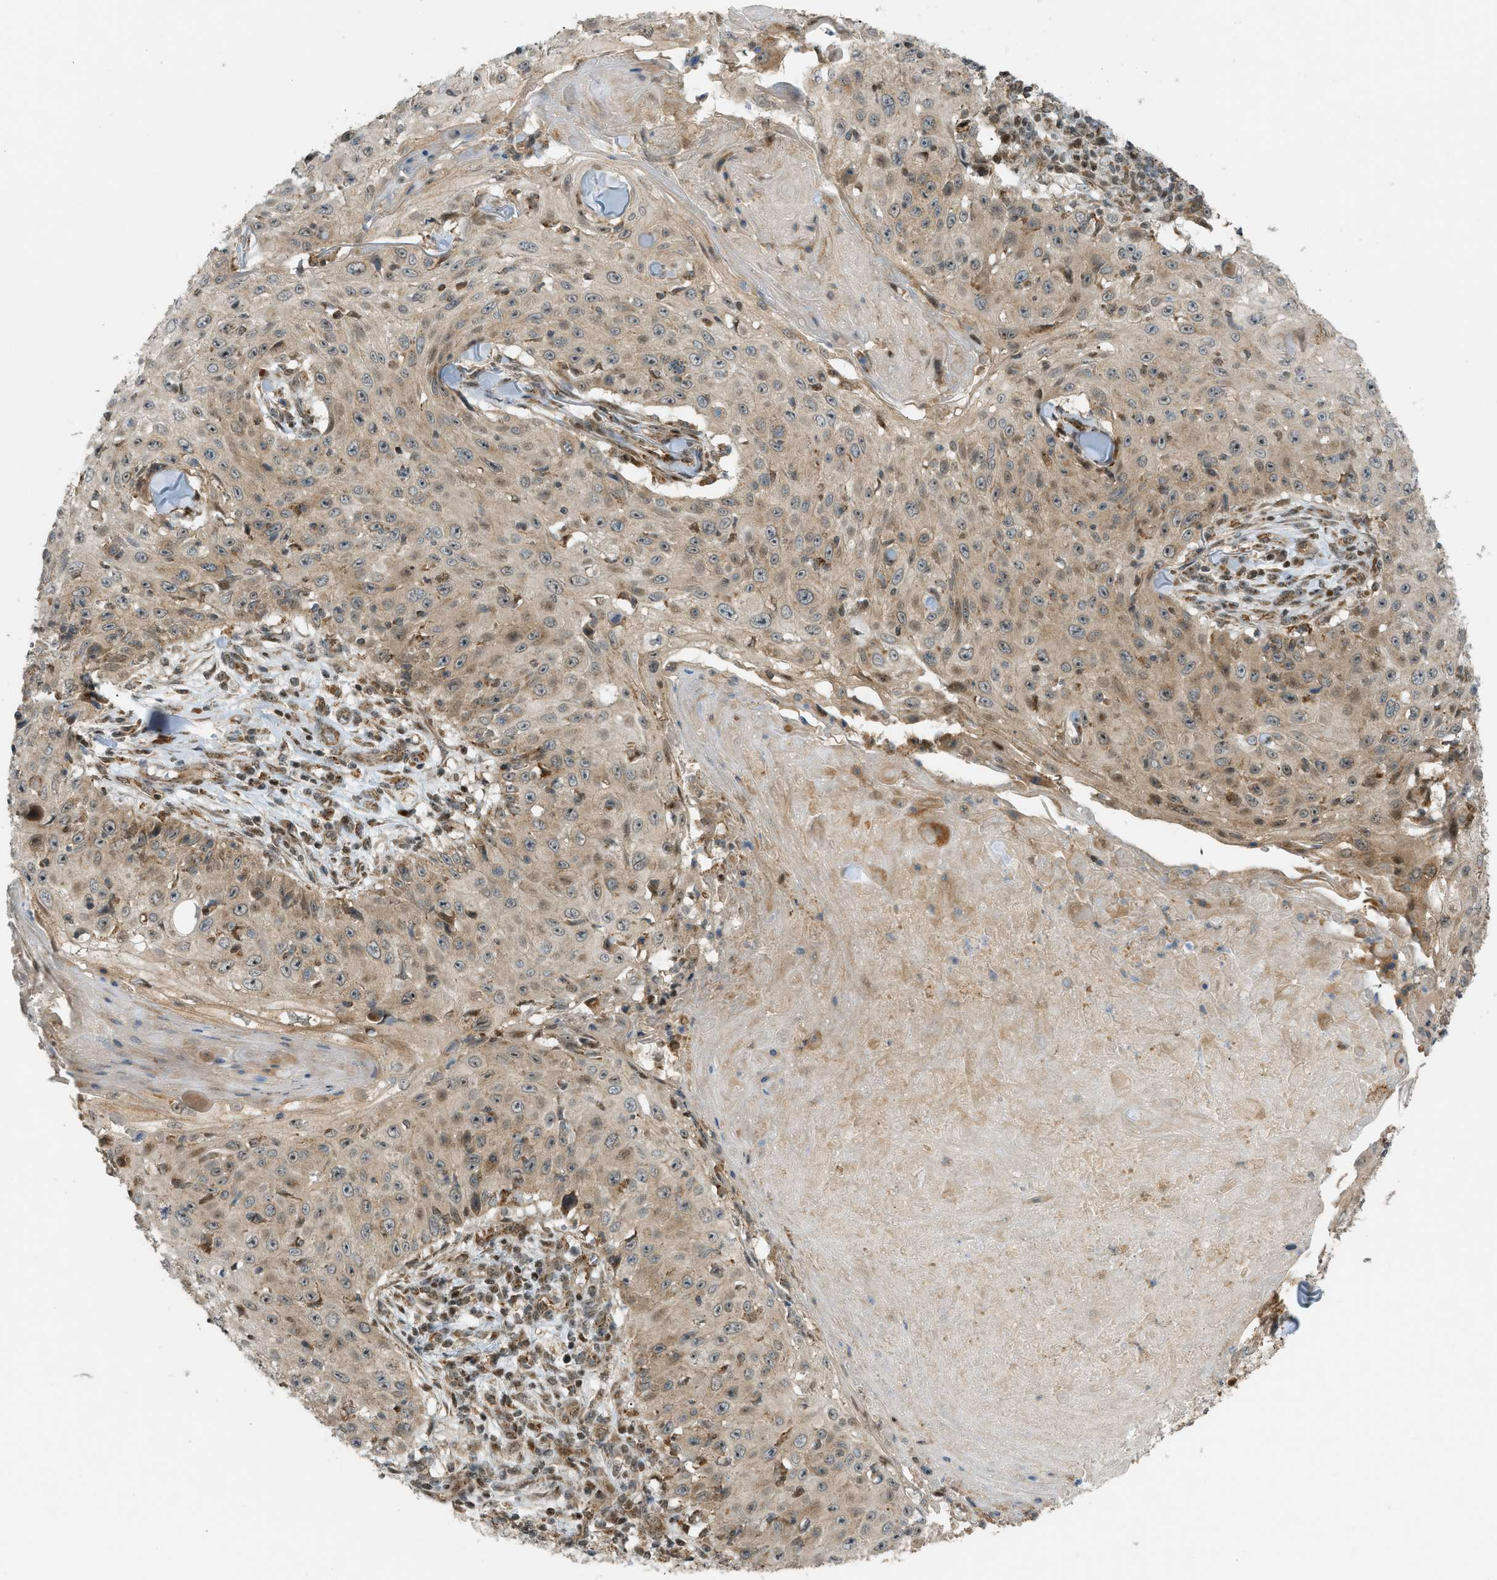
{"staining": {"intensity": "weak", "quantity": "25%-75%", "location": "cytoplasmic/membranous,nuclear"}, "tissue": "skin cancer", "cell_type": "Tumor cells", "image_type": "cancer", "snomed": [{"axis": "morphology", "description": "Squamous cell carcinoma, NOS"}, {"axis": "topography", "description": "Skin"}], "caption": "Protein staining of skin cancer tissue exhibits weak cytoplasmic/membranous and nuclear positivity in approximately 25%-75% of tumor cells. The staining was performed using DAB to visualize the protein expression in brown, while the nuclei were stained in blue with hematoxylin (Magnification: 20x).", "gene": "CCDC186", "patient": {"sex": "male", "age": 86}}